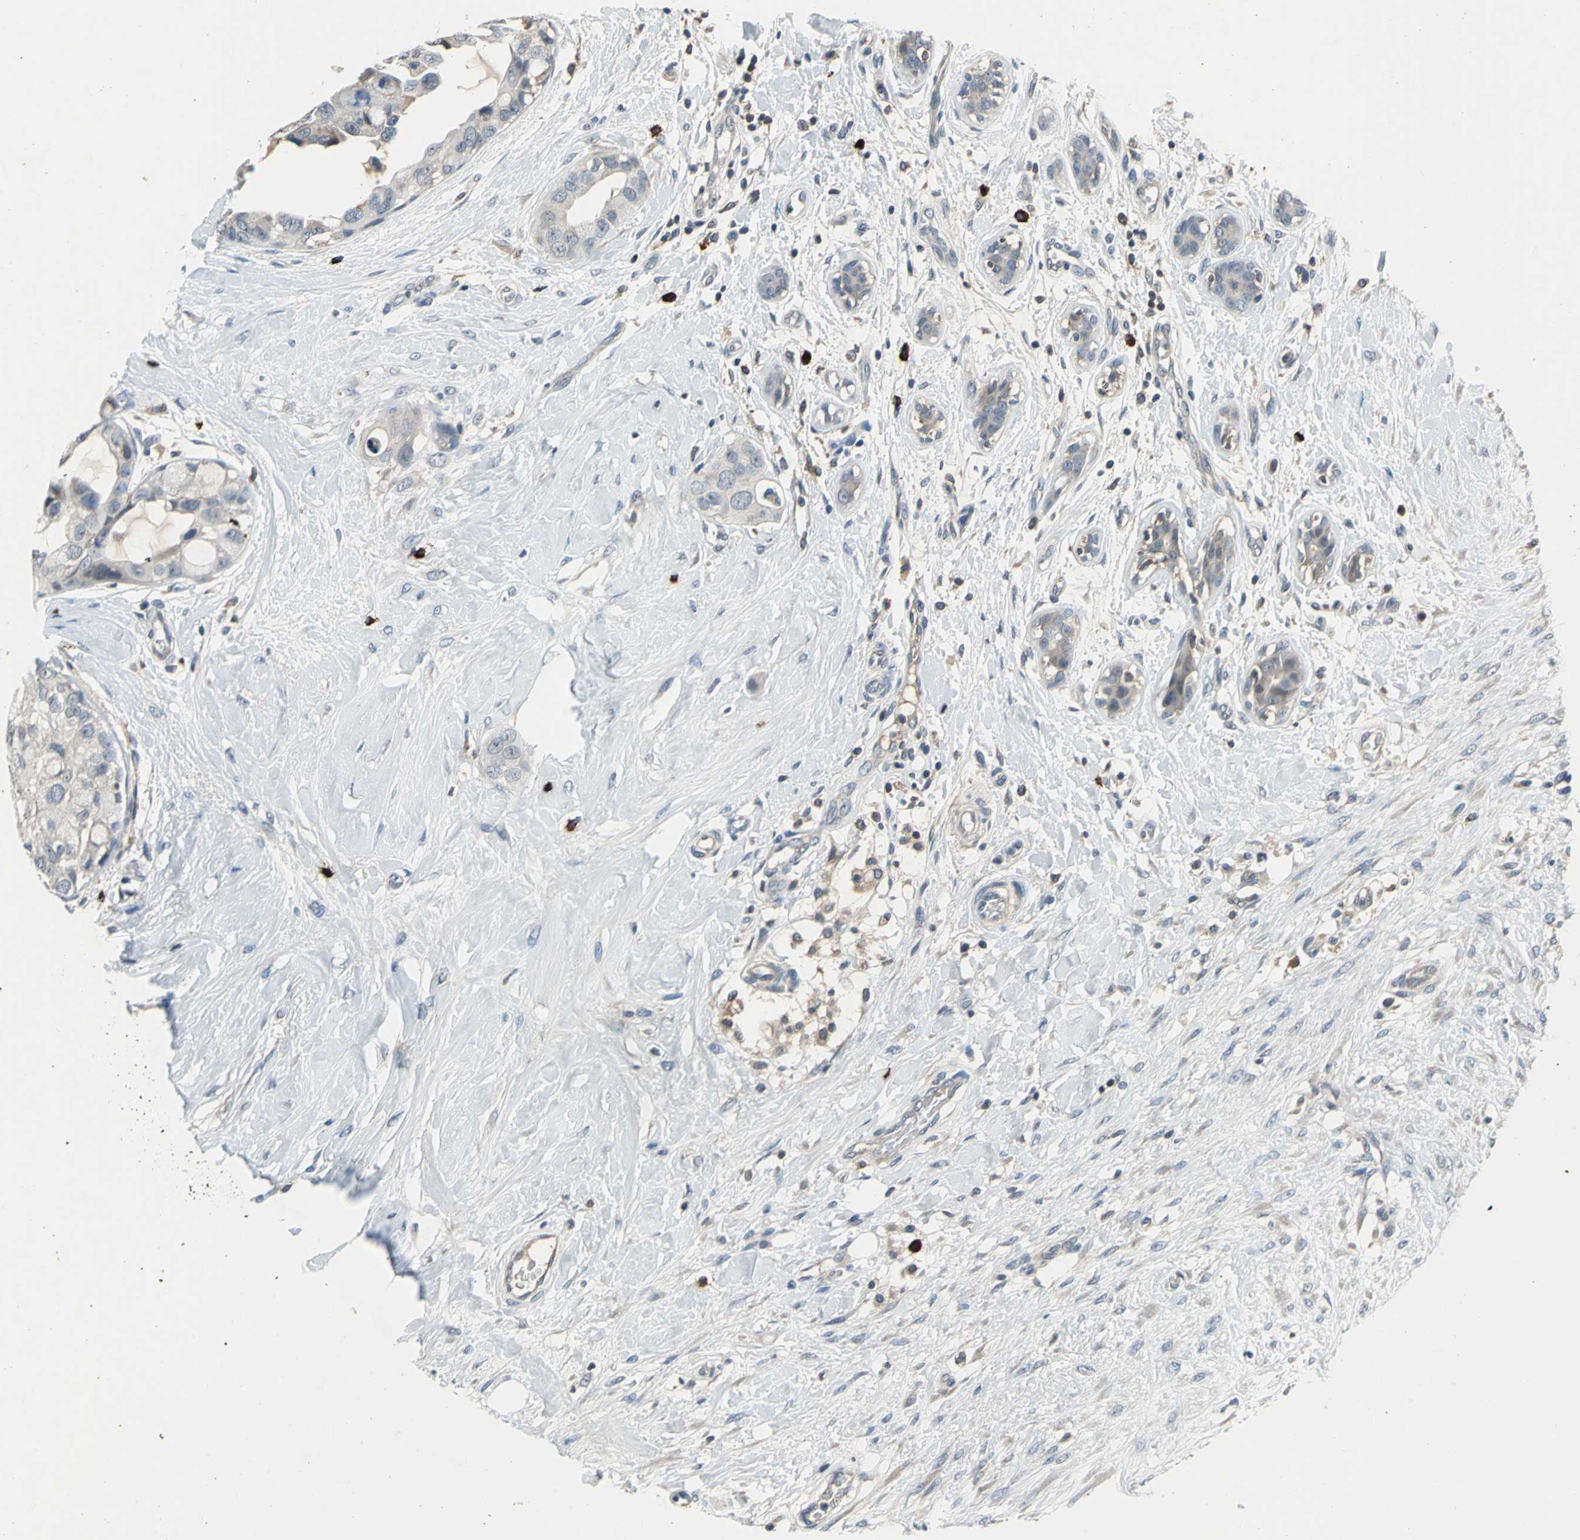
{"staining": {"intensity": "weak", "quantity": ">75%", "location": "cytoplasmic/membranous"}, "tissue": "breast cancer", "cell_type": "Tumor cells", "image_type": "cancer", "snomed": [{"axis": "morphology", "description": "Duct carcinoma"}, {"axis": "topography", "description": "Breast"}], "caption": "Weak cytoplasmic/membranous positivity for a protein is seen in about >75% of tumor cells of breast cancer (invasive ductal carcinoma) using IHC.", "gene": "SLC19A2", "patient": {"sex": "female", "age": 40}}